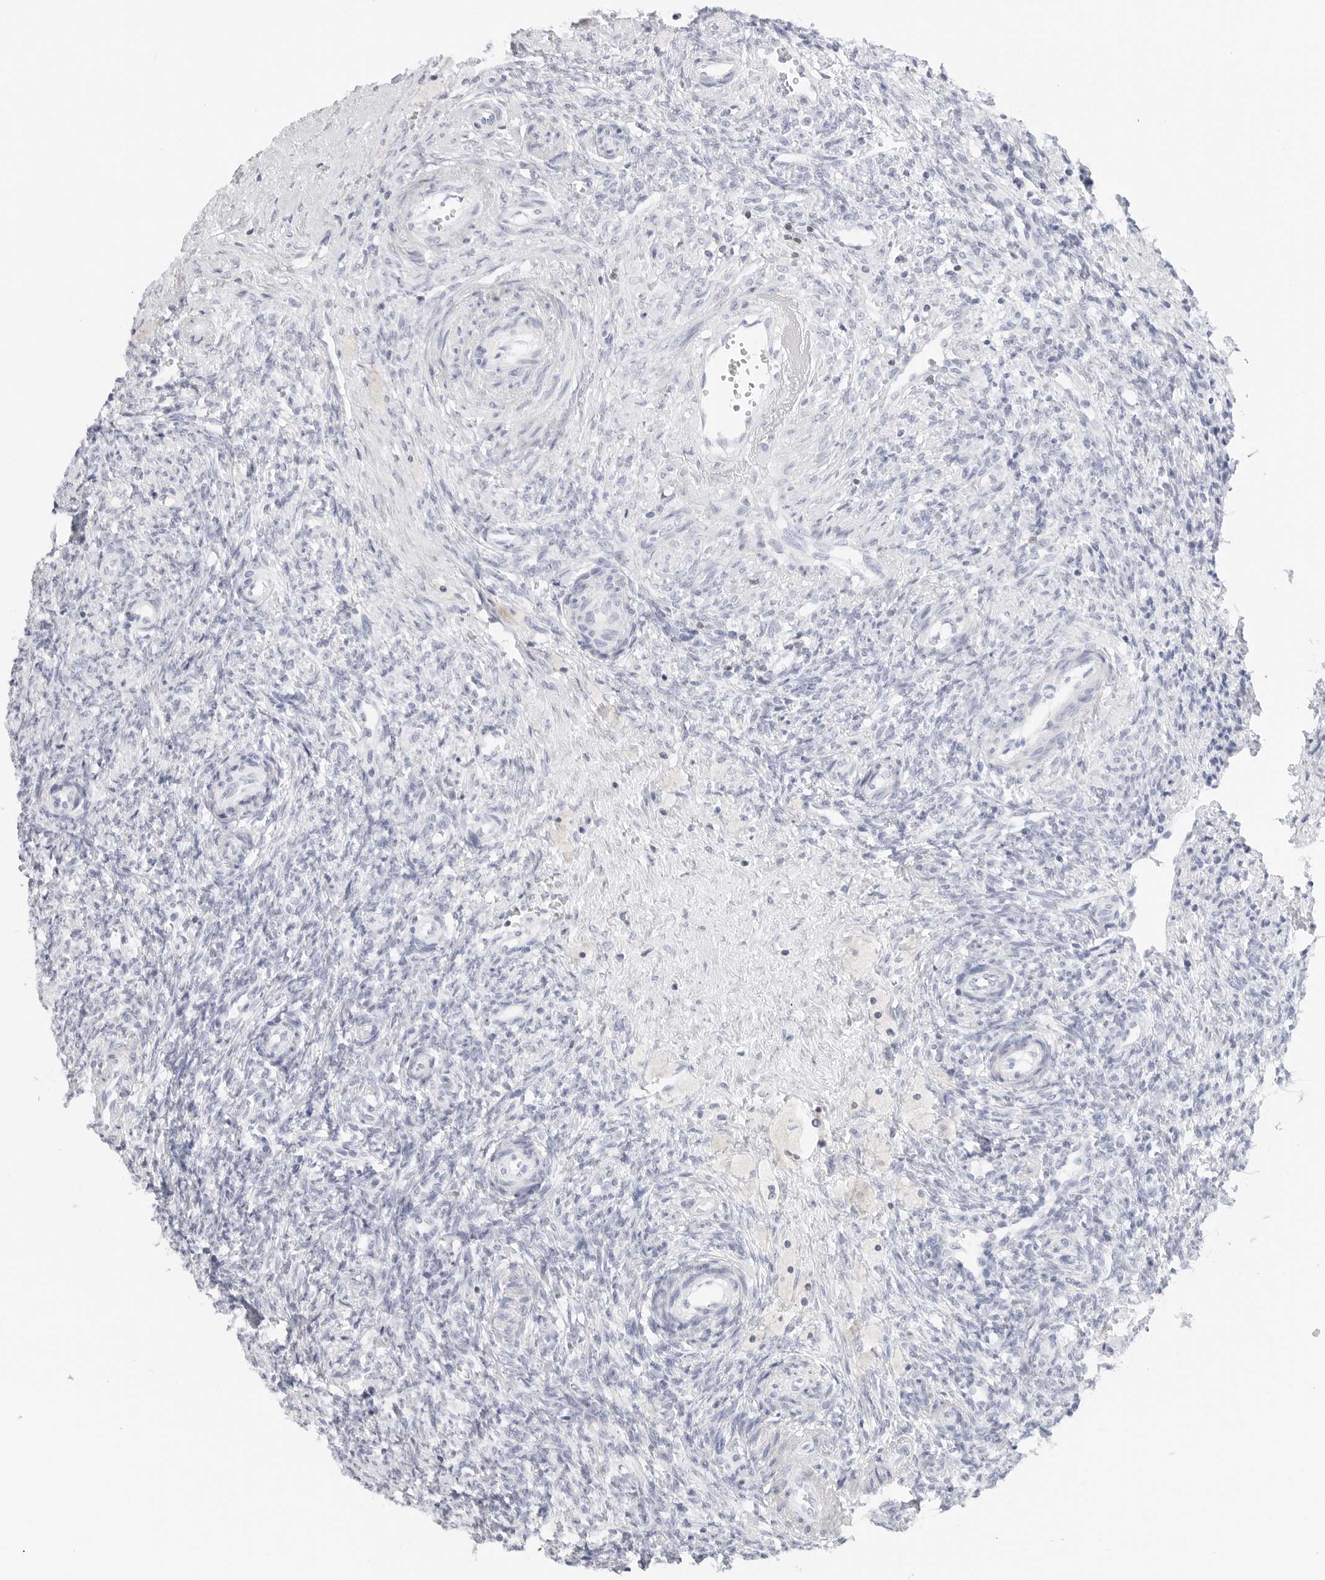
{"staining": {"intensity": "negative", "quantity": "none", "location": "none"}, "tissue": "ovary", "cell_type": "Ovarian stroma cells", "image_type": "normal", "snomed": [{"axis": "morphology", "description": "Normal tissue, NOS"}, {"axis": "topography", "description": "Ovary"}], "caption": "Normal ovary was stained to show a protein in brown. There is no significant positivity in ovarian stroma cells. (DAB immunohistochemistry (IHC), high magnification).", "gene": "SLC9A3R1", "patient": {"sex": "female", "age": 41}}